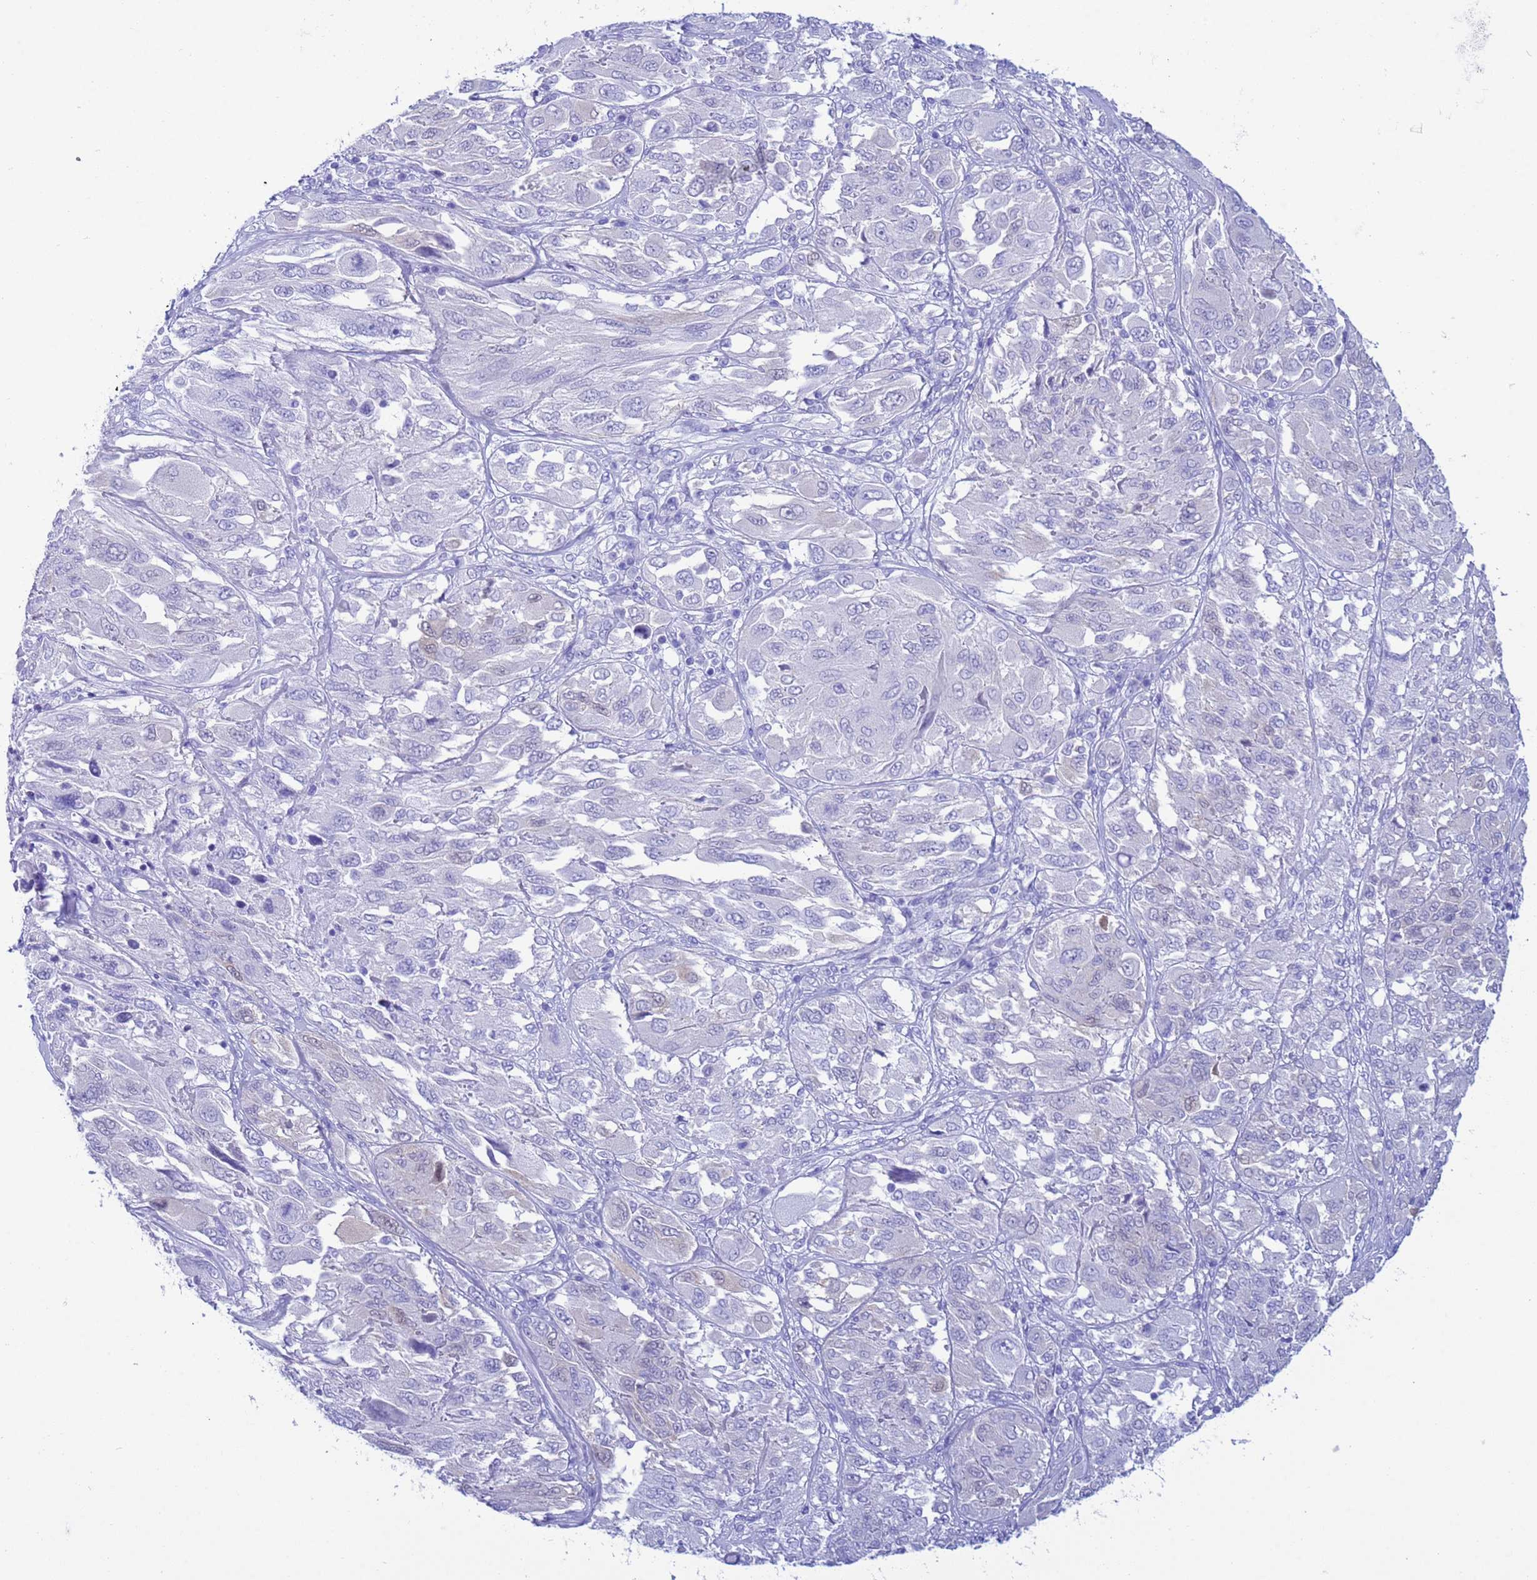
{"staining": {"intensity": "negative", "quantity": "none", "location": "none"}, "tissue": "melanoma", "cell_type": "Tumor cells", "image_type": "cancer", "snomed": [{"axis": "morphology", "description": "Malignant melanoma, NOS"}, {"axis": "topography", "description": "Skin"}], "caption": "Protein analysis of malignant melanoma reveals no significant positivity in tumor cells.", "gene": "AKR1C2", "patient": {"sex": "female", "age": 91}}